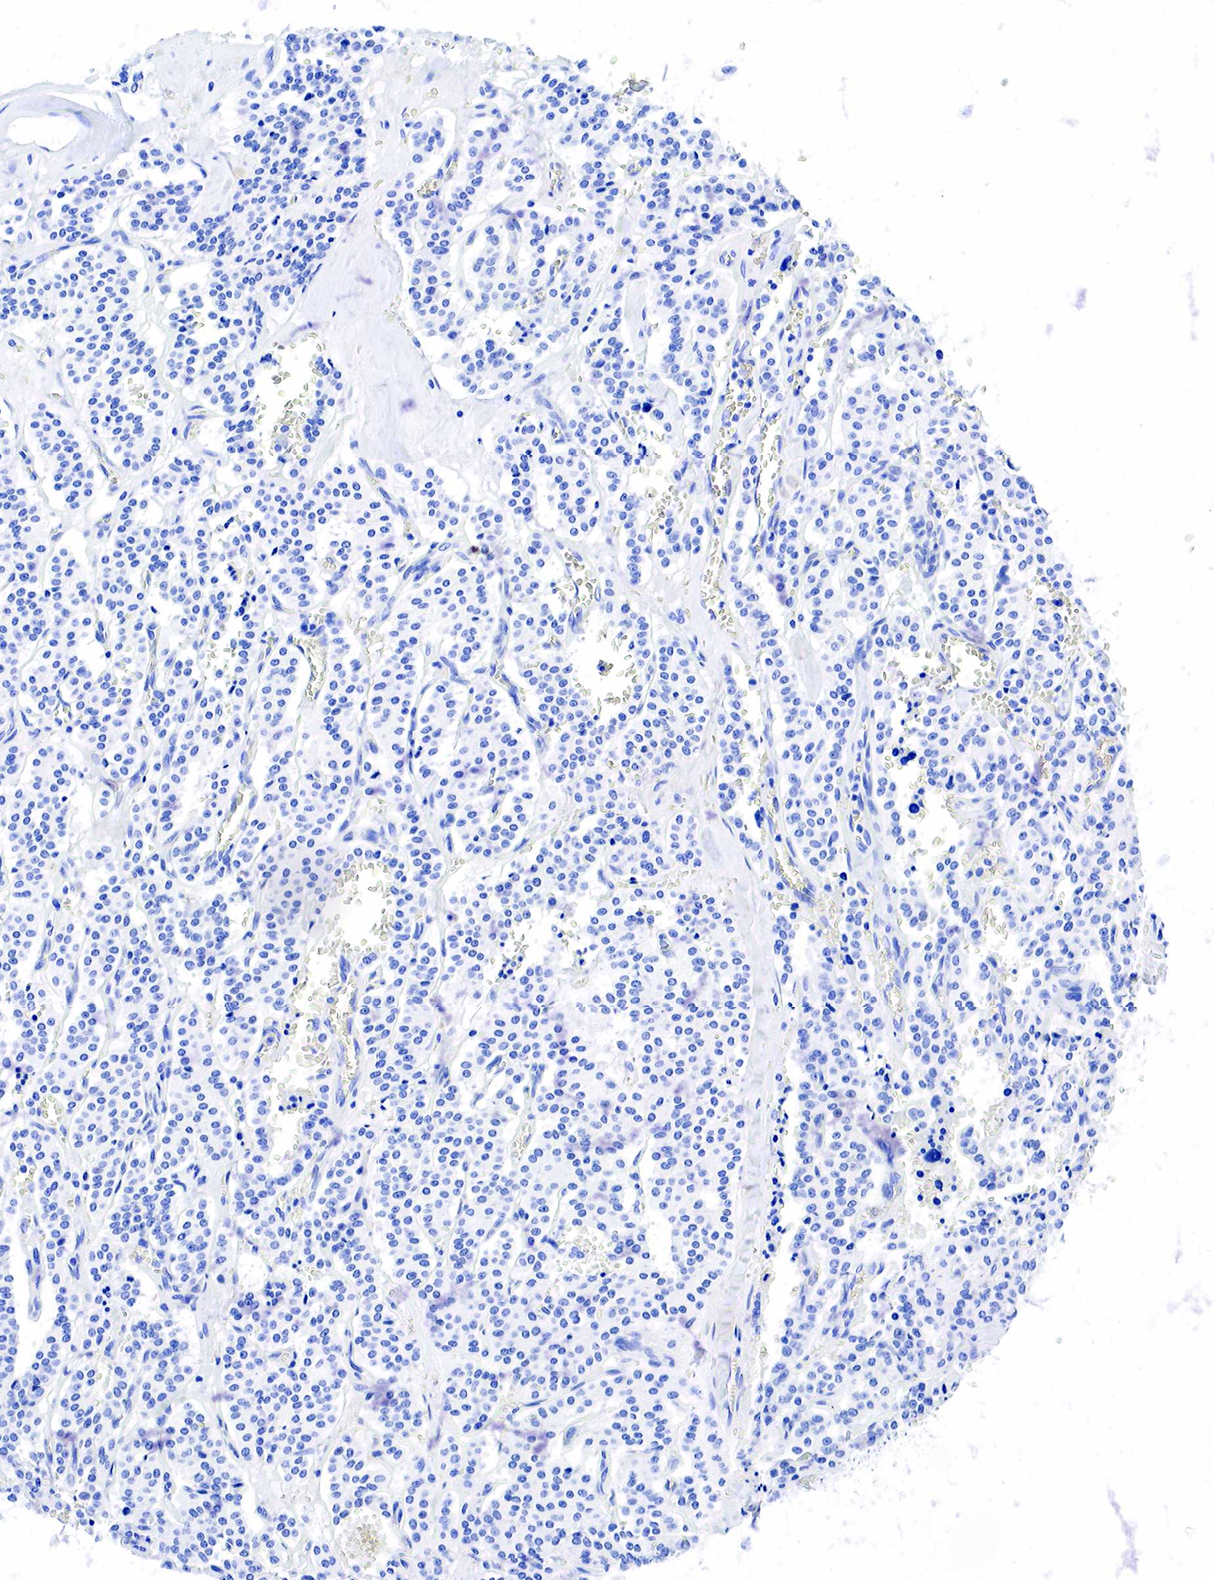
{"staining": {"intensity": "negative", "quantity": "none", "location": "none"}, "tissue": "carcinoid", "cell_type": "Tumor cells", "image_type": "cancer", "snomed": [{"axis": "morphology", "description": "Carcinoid, malignant, NOS"}, {"axis": "topography", "description": "Bronchus"}], "caption": "There is no significant staining in tumor cells of carcinoid (malignant).", "gene": "ESR1", "patient": {"sex": "male", "age": 55}}